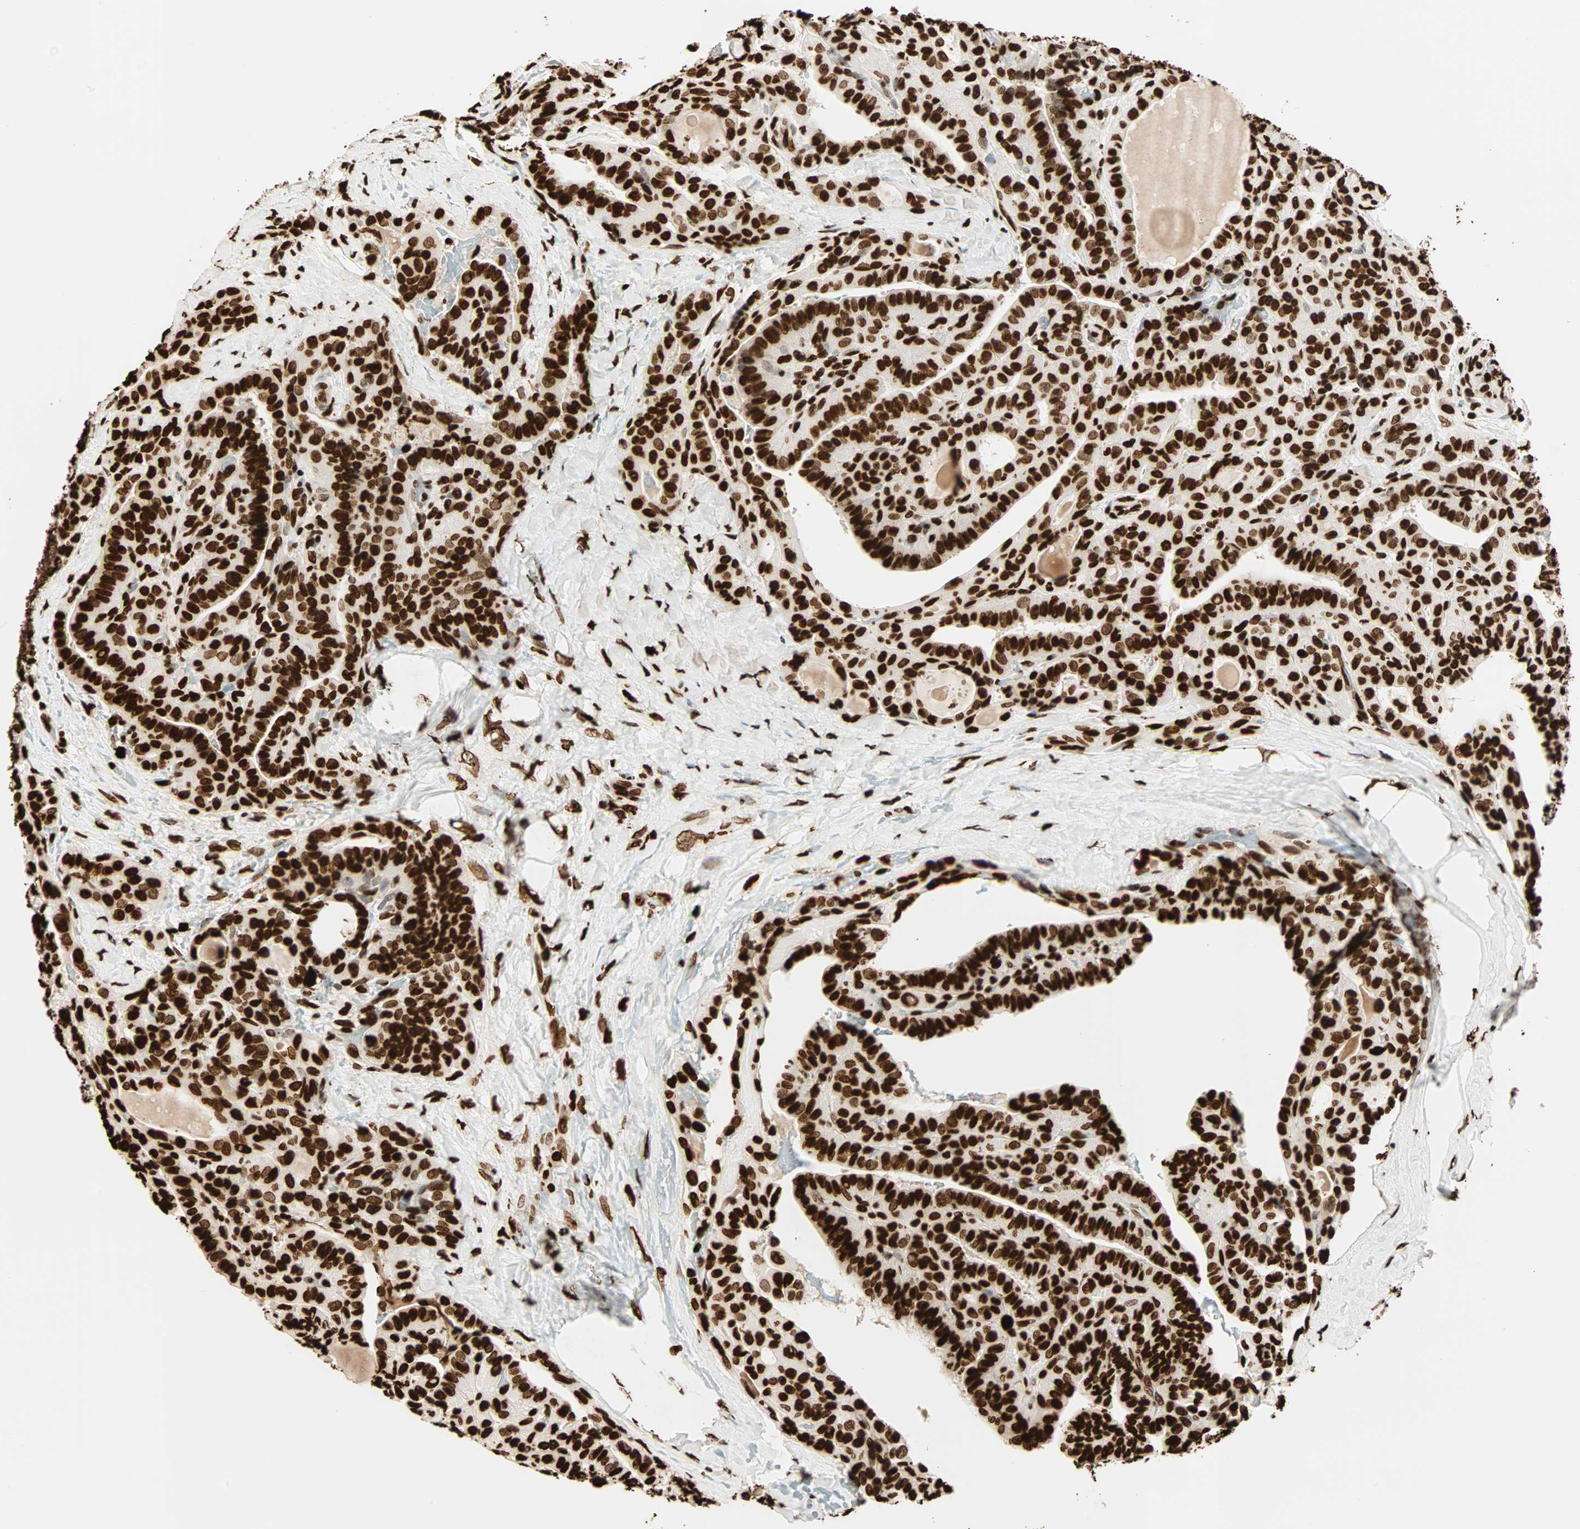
{"staining": {"intensity": "strong", "quantity": ">75%", "location": "nuclear"}, "tissue": "thyroid cancer", "cell_type": "Tumor cells", "image_type": "cancer", "snomed": [{"axis": "morphology", "description": "Papillary adenocarcinoma, NOS"}, {"axis": "topography", "description": "Thyroid gland"}], "caption": "The immunohistochemical stain labels strong nuclear expression in tumor cells of thyroid papillary adenocarcinoma tissue.", "gene": "GLI2", "patient": {"sex": "male", "age": 77}}